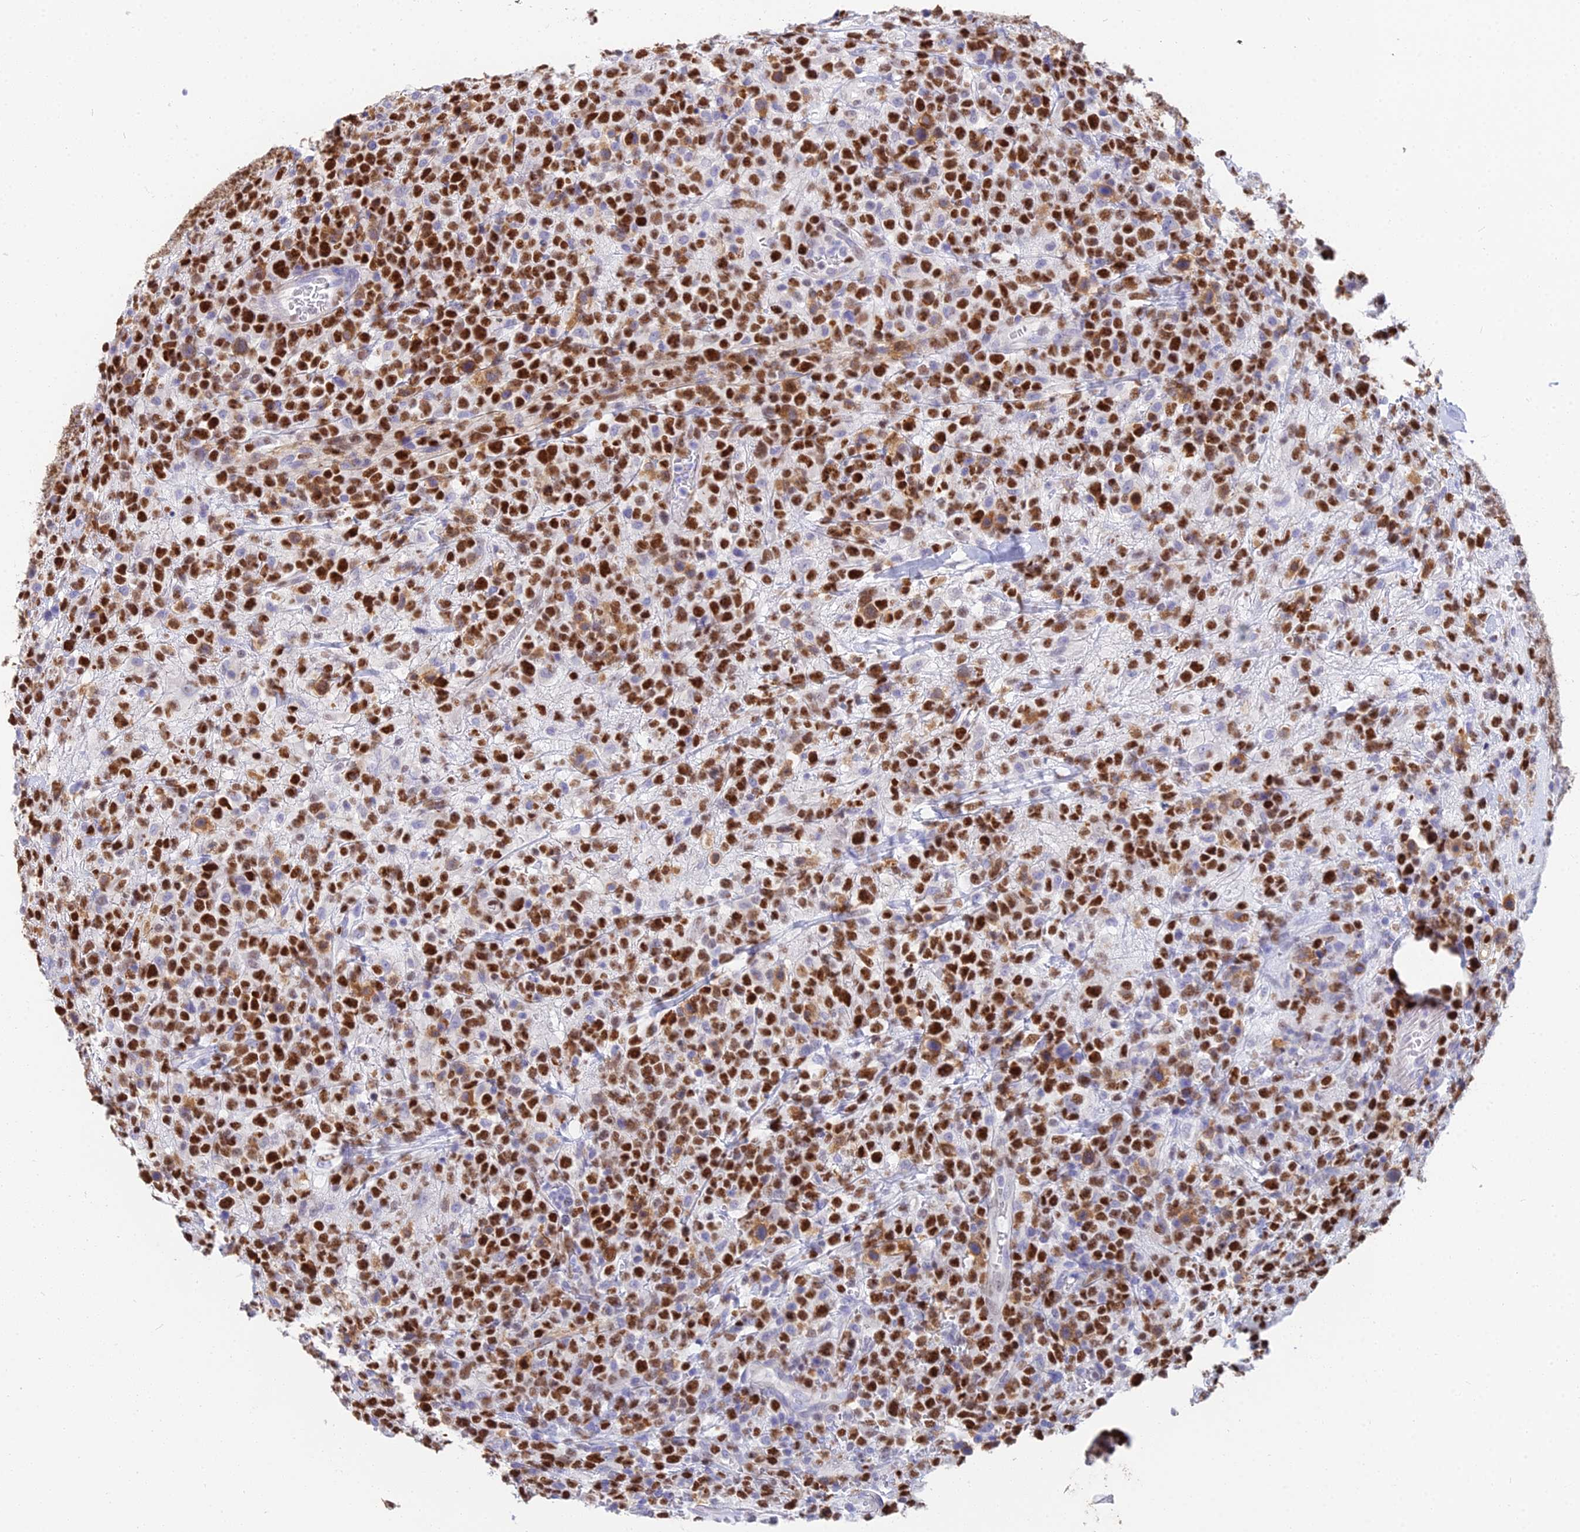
{"staining": {"intensity": "strong", "quantity": "25%-75%", "location": "nuclear"}, "tissue": "lymphoma", "cell_type": "Tumor cells", "image_type": "cancer", "snomed": [{"axis": "morphology", "description": "Malignant lymphoma, non-Hodgkin's type, High grade"}, {"axis": "topography", "description": "Colon"}], "caption": "Tumor cells demonstrate high levels of strong nuclear expression in about 25%-75% of cells in lymphoma.", "gene": "MCM2", "patient": {"sex": "female", "age": 53}}